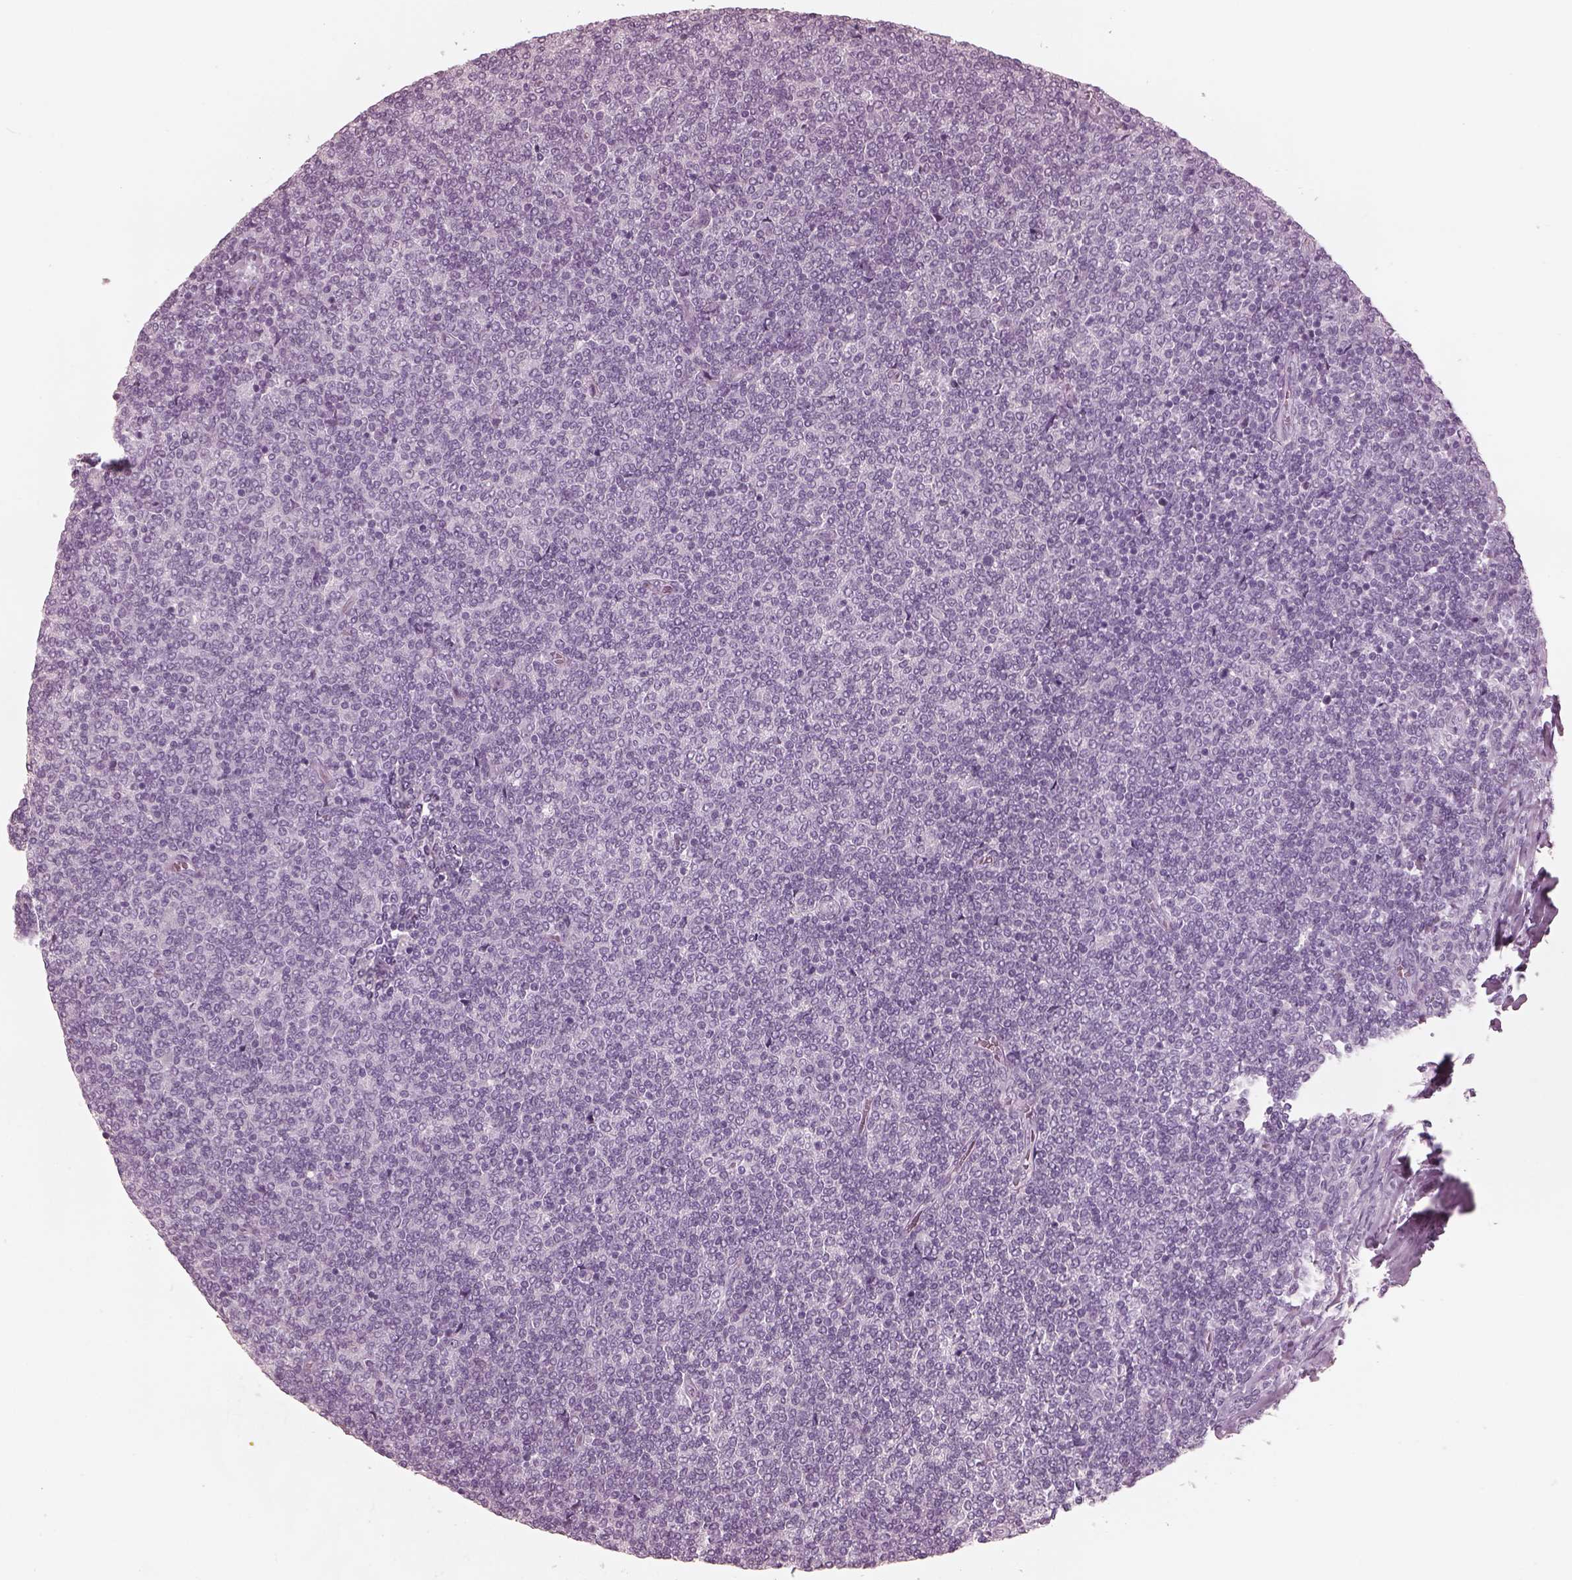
{"staining": {"intensity": "negative", "quantity": "none", "location": "none"}, "tissue": "lymphoma", "cell_type": "Tumor cells", "image_type": "cancer", "snomed": [{"axis": "morphology", "description": "Malignant lymphoma, non-Hodgkin's type, Low grade"}, {"axis": "topography", "description": "Lymph node"}], "caption": "Immunohistochemistry (IHC) of human low-grade malignant lymphoma, non-Hodgkin's type reveals no positivity in tumor cells. (Immunohistochemistry, brightfield microscopy, high magnification).", "gene": "FABP9", "patient": {"sex": "male", "age": 52}}